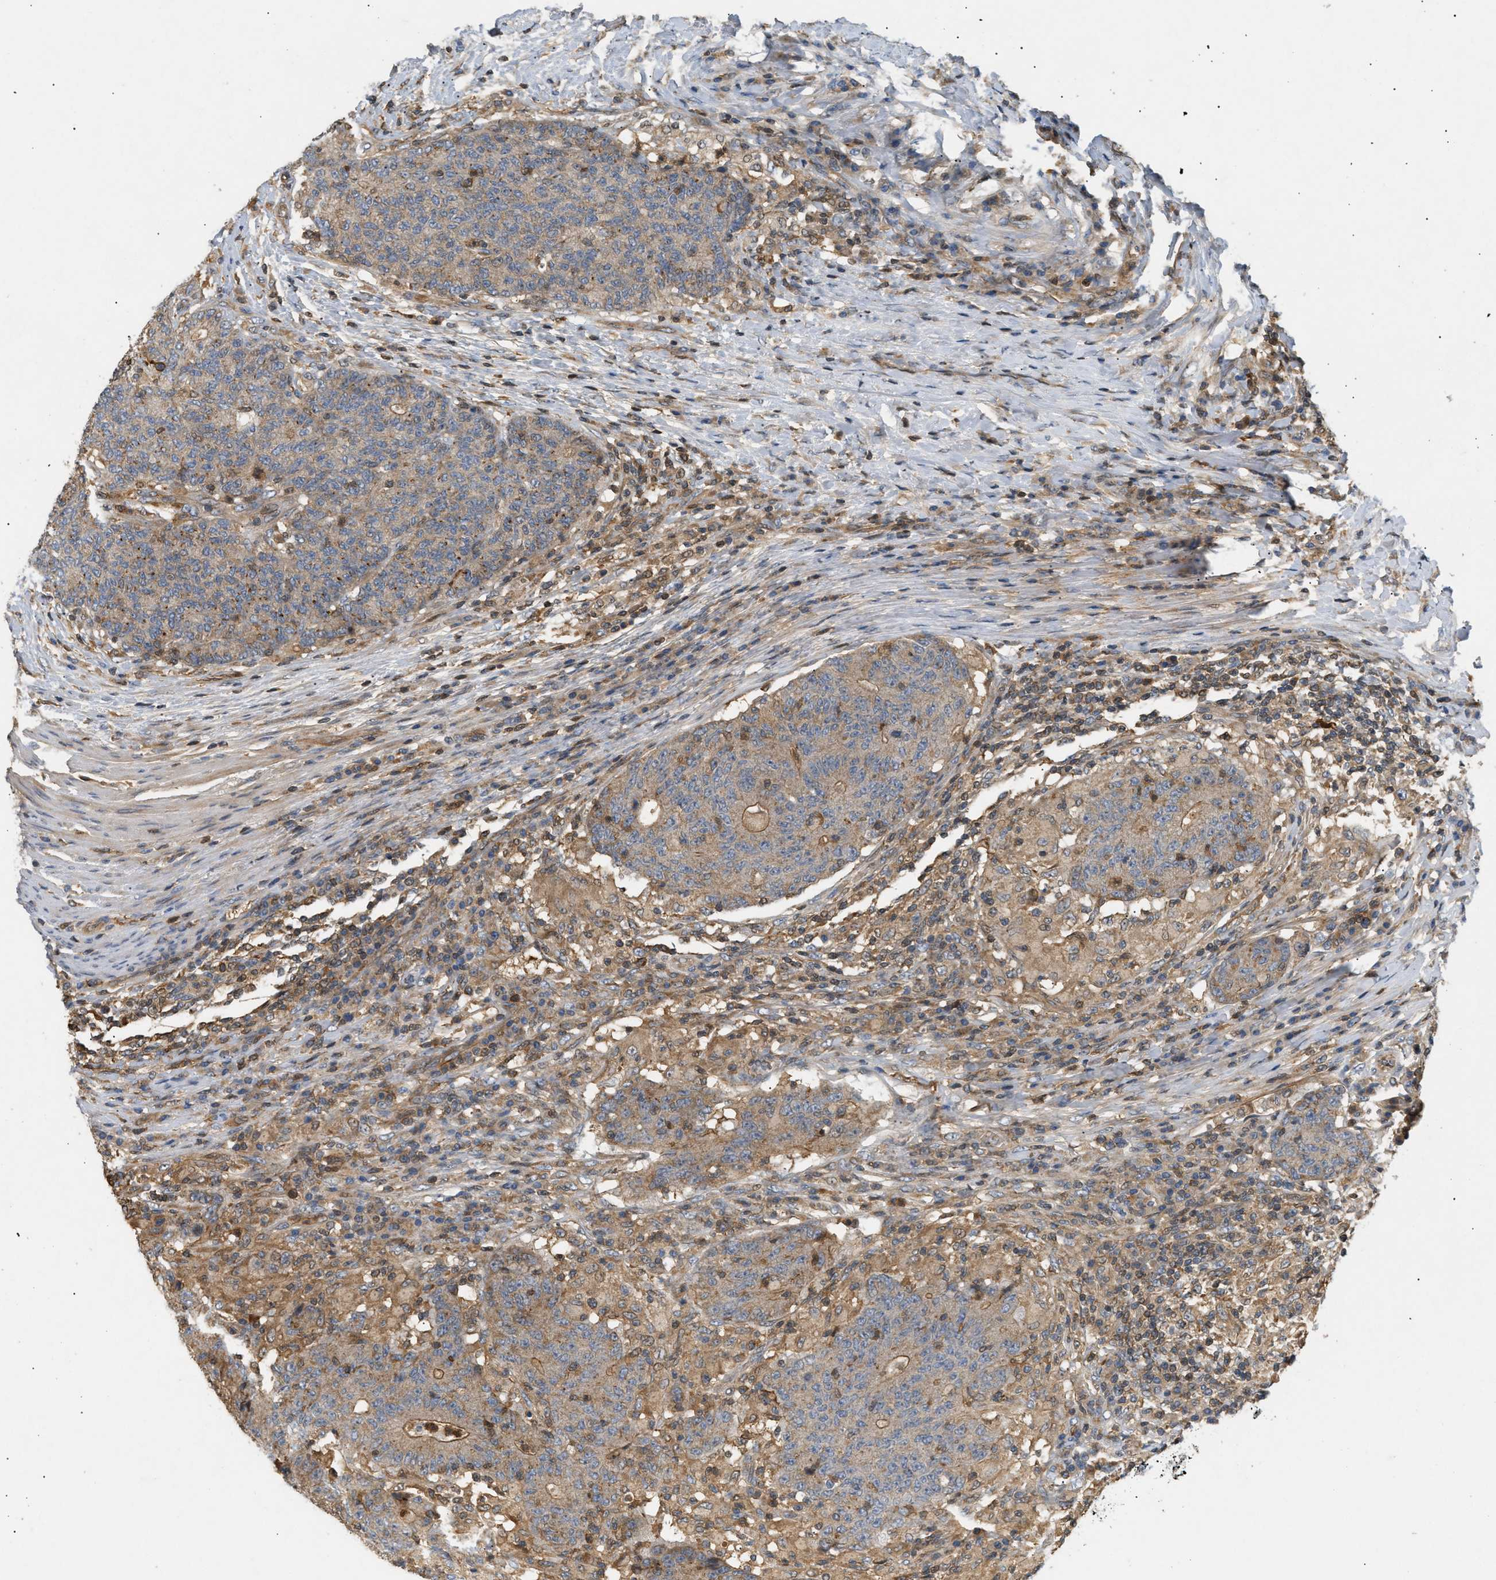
{"staining": {"intensity": "weak", "quantity": "25%-75%", "location": "cytoplasmic/membranous"}, "tissue": "colorectal cancer", "cell_type": "Tumor cells", "image_type": "cancer", "snomed": [{"axis": "morphology", "description": "Normal tissue, NOS"}, {"axis": "morphology", "description": "Adenocarcinoma, NOS"}, {"axis": "topography", "description": "Colon"}], "caption": "High-power microscopy captured an immunohistochemistry photomicrograph of colorectal cancer, revealing weak cytoplasmic/membranous expression in approximately 25%-75% of tumor cells.", "gene": "FARS2", "patient": {"sex": "female", "age": 75}}